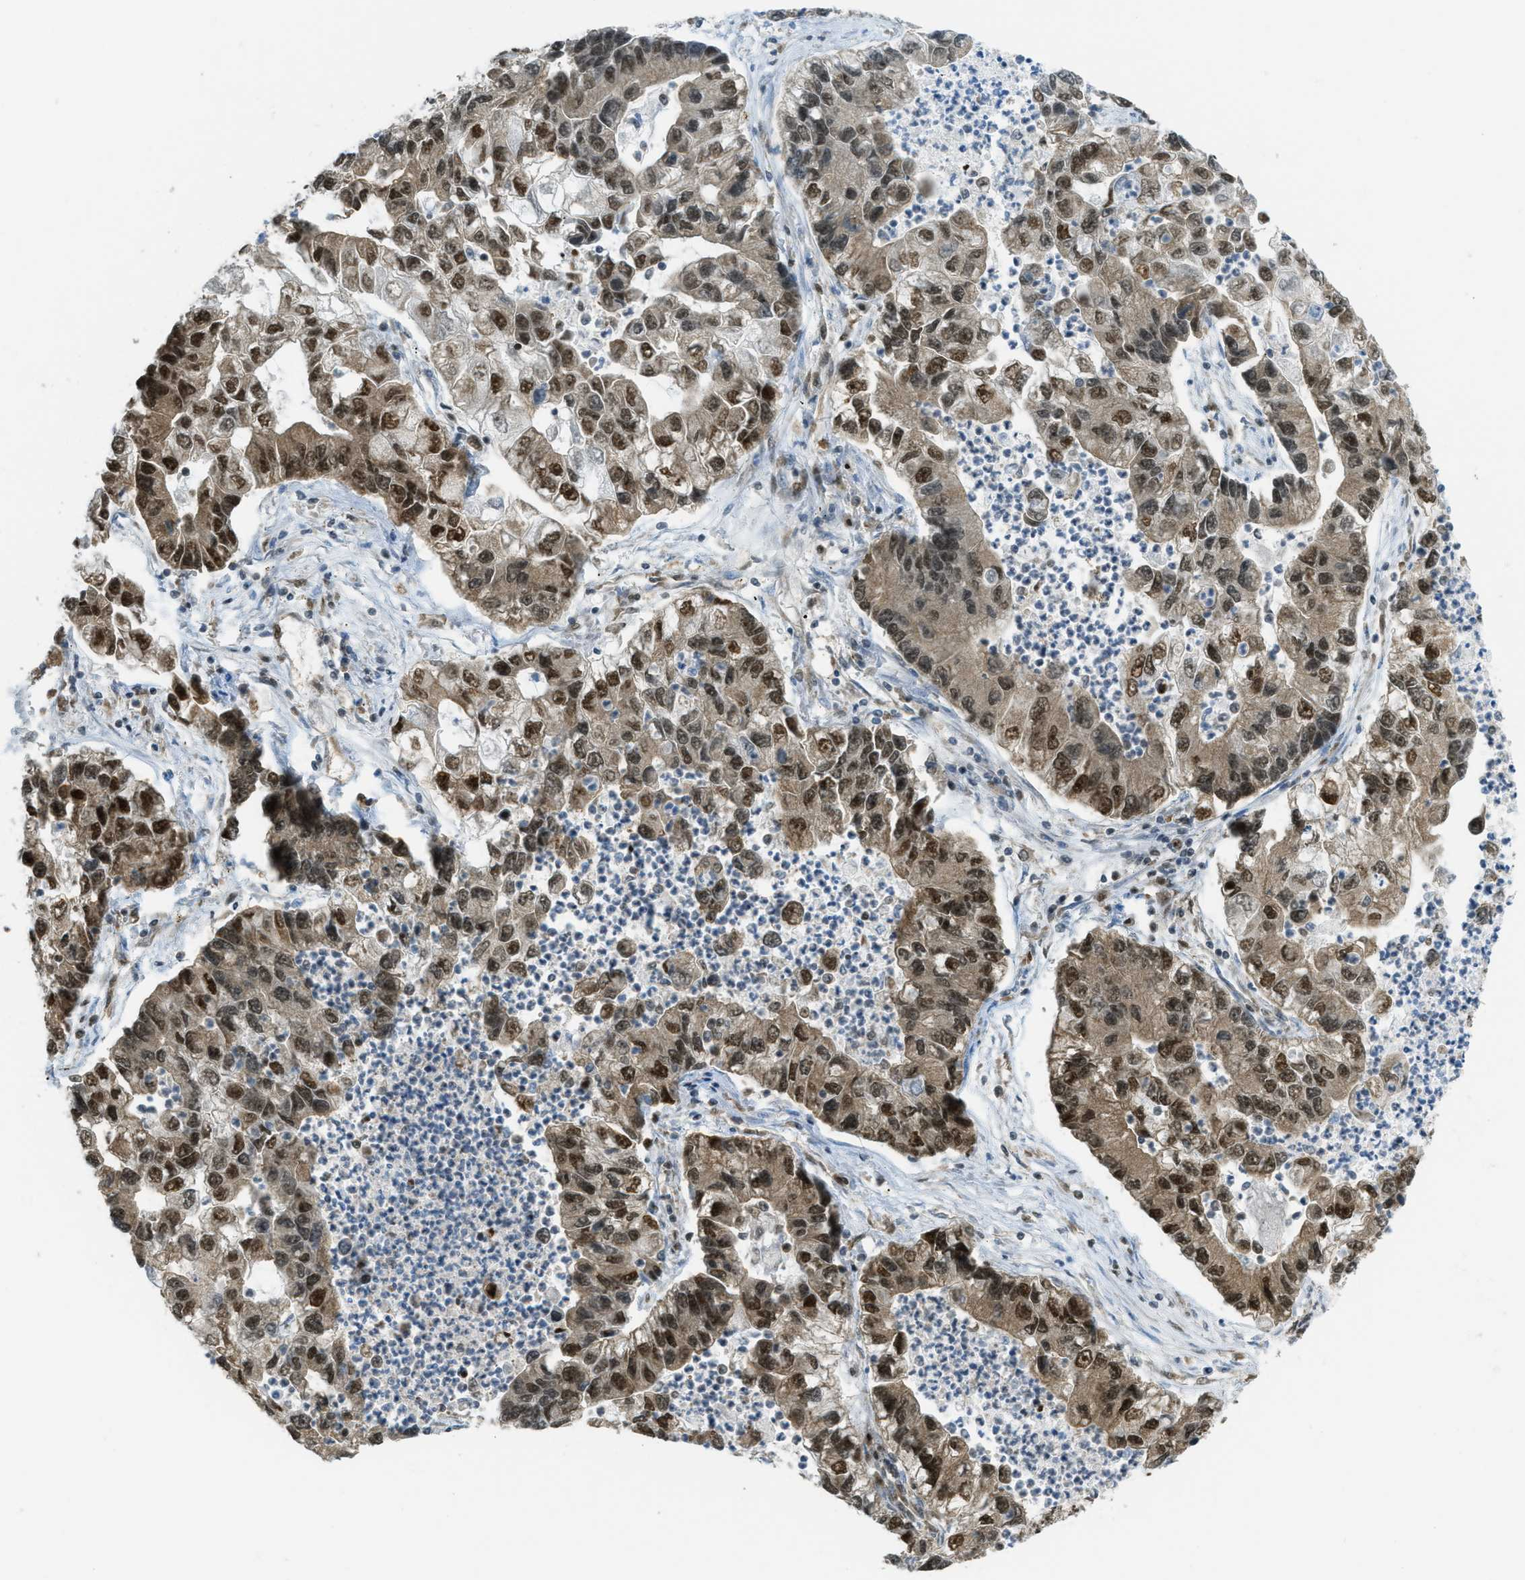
{"staining": {"intensity": "strong", "quantity": ">75%", "location": "nuclear"}, "tissue": "lung cancer", "cell_type": "Tumor cells", "image_type": "cancer", "snomed": [{"axis": "morphology", "description": "Adenocarcinoma, NOS"}, {"axis": "topography", "description": "Lung"}], "caption": "Strong nuclear protein expression is seen in approximately >75% of tumor cells in lung adenocarcinoma.", "gene": "TNPO1", "patient": {"sex": "female", "age": 51}}